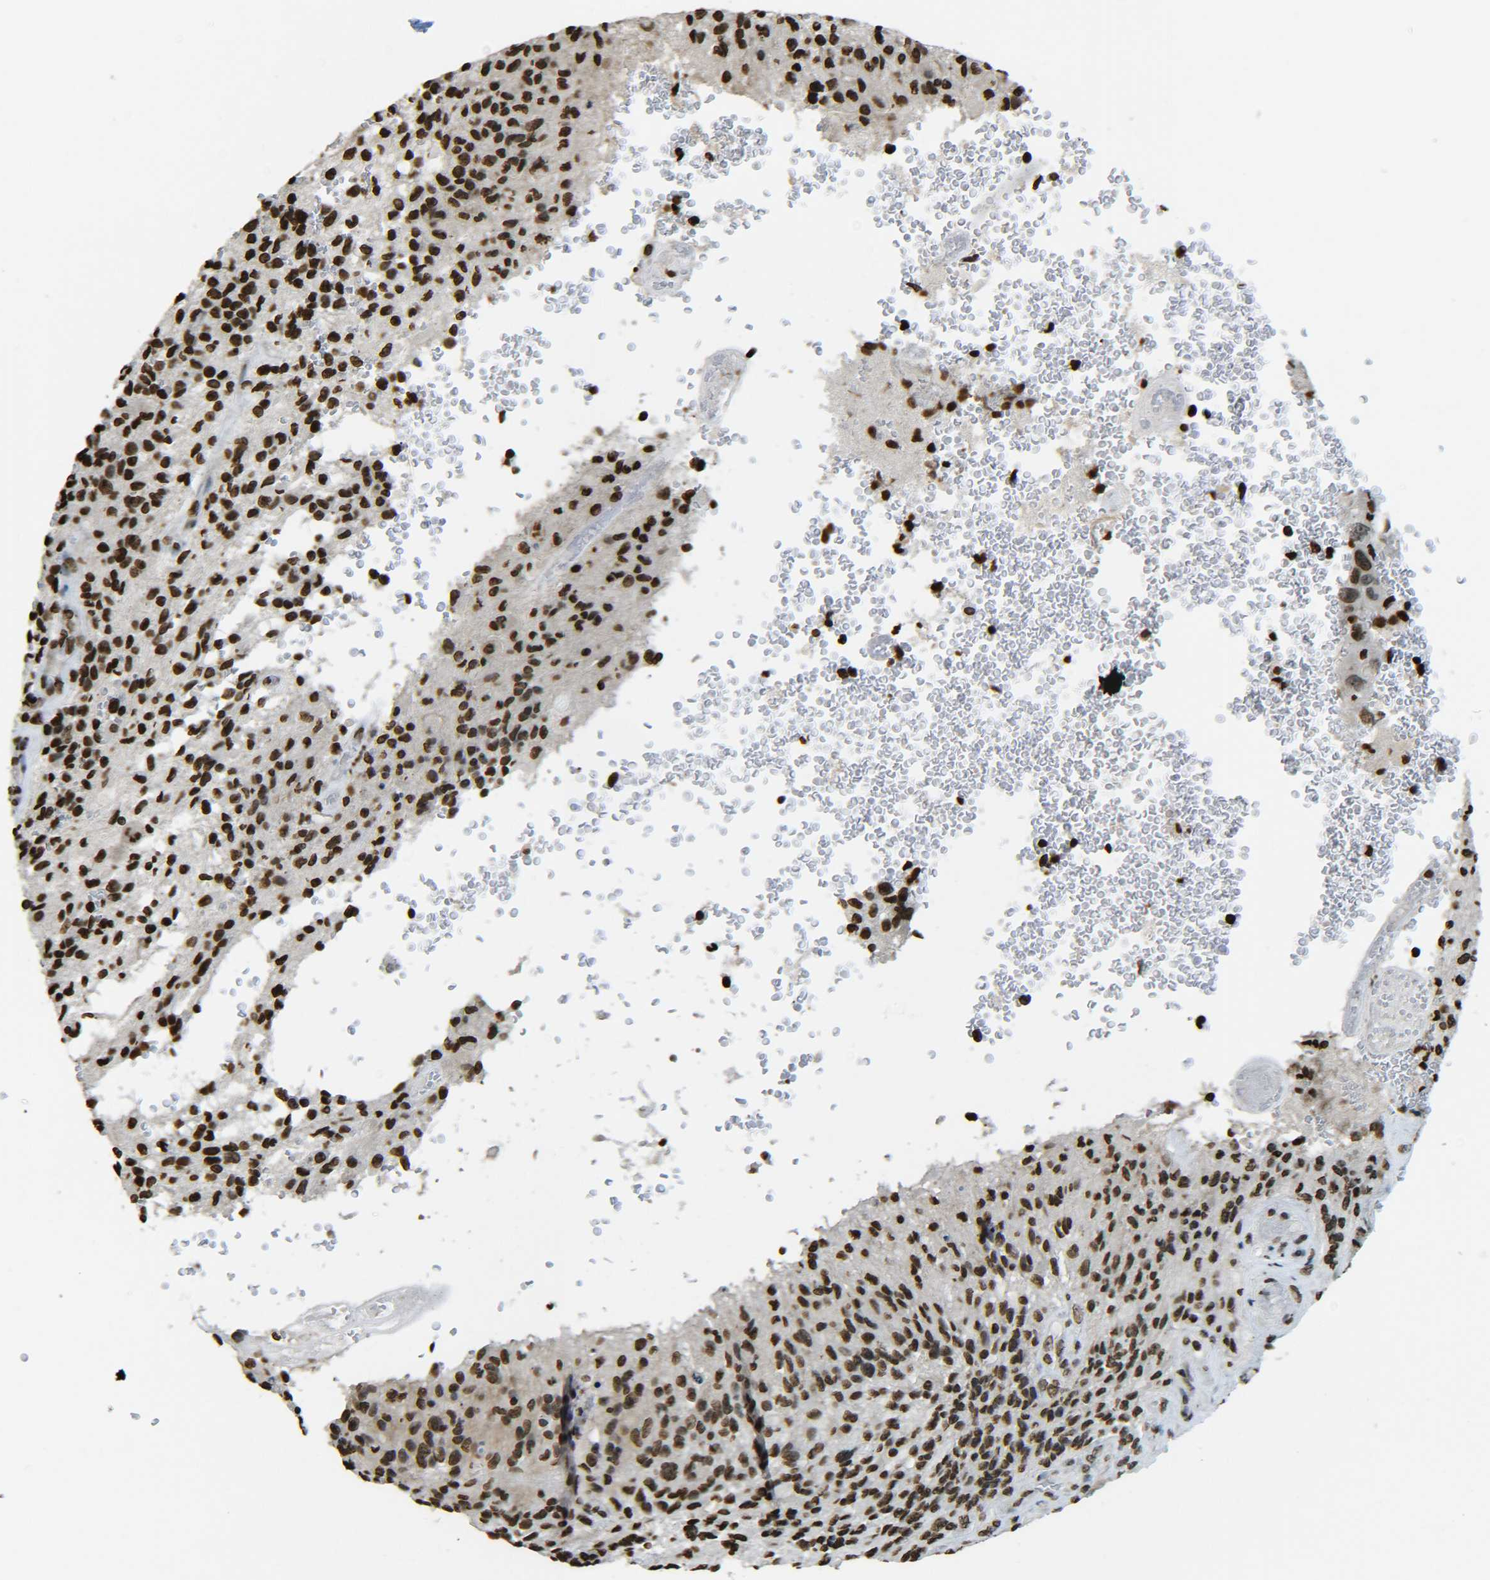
{"staining": {"intensity": "strong", "quantity": ">75%", "location": "nuclear"}, "tissue": "glioma", "cell_type": "Tumor cells", "image_type": "cancer", "snomed": [{"axis": "morphology", "description": "Normal tissue, NOS"}, {"axis": "morphology", "description": "Glioma, malignant, High grade"}, {"axis": "topography", "description": "Cerebral cortex"}], "caption": "Human glioma stained with a protein marker reveals strong staining in tumor cells.", "gene": "H4C16", "patient": {"sex": "male", "age": 56}}